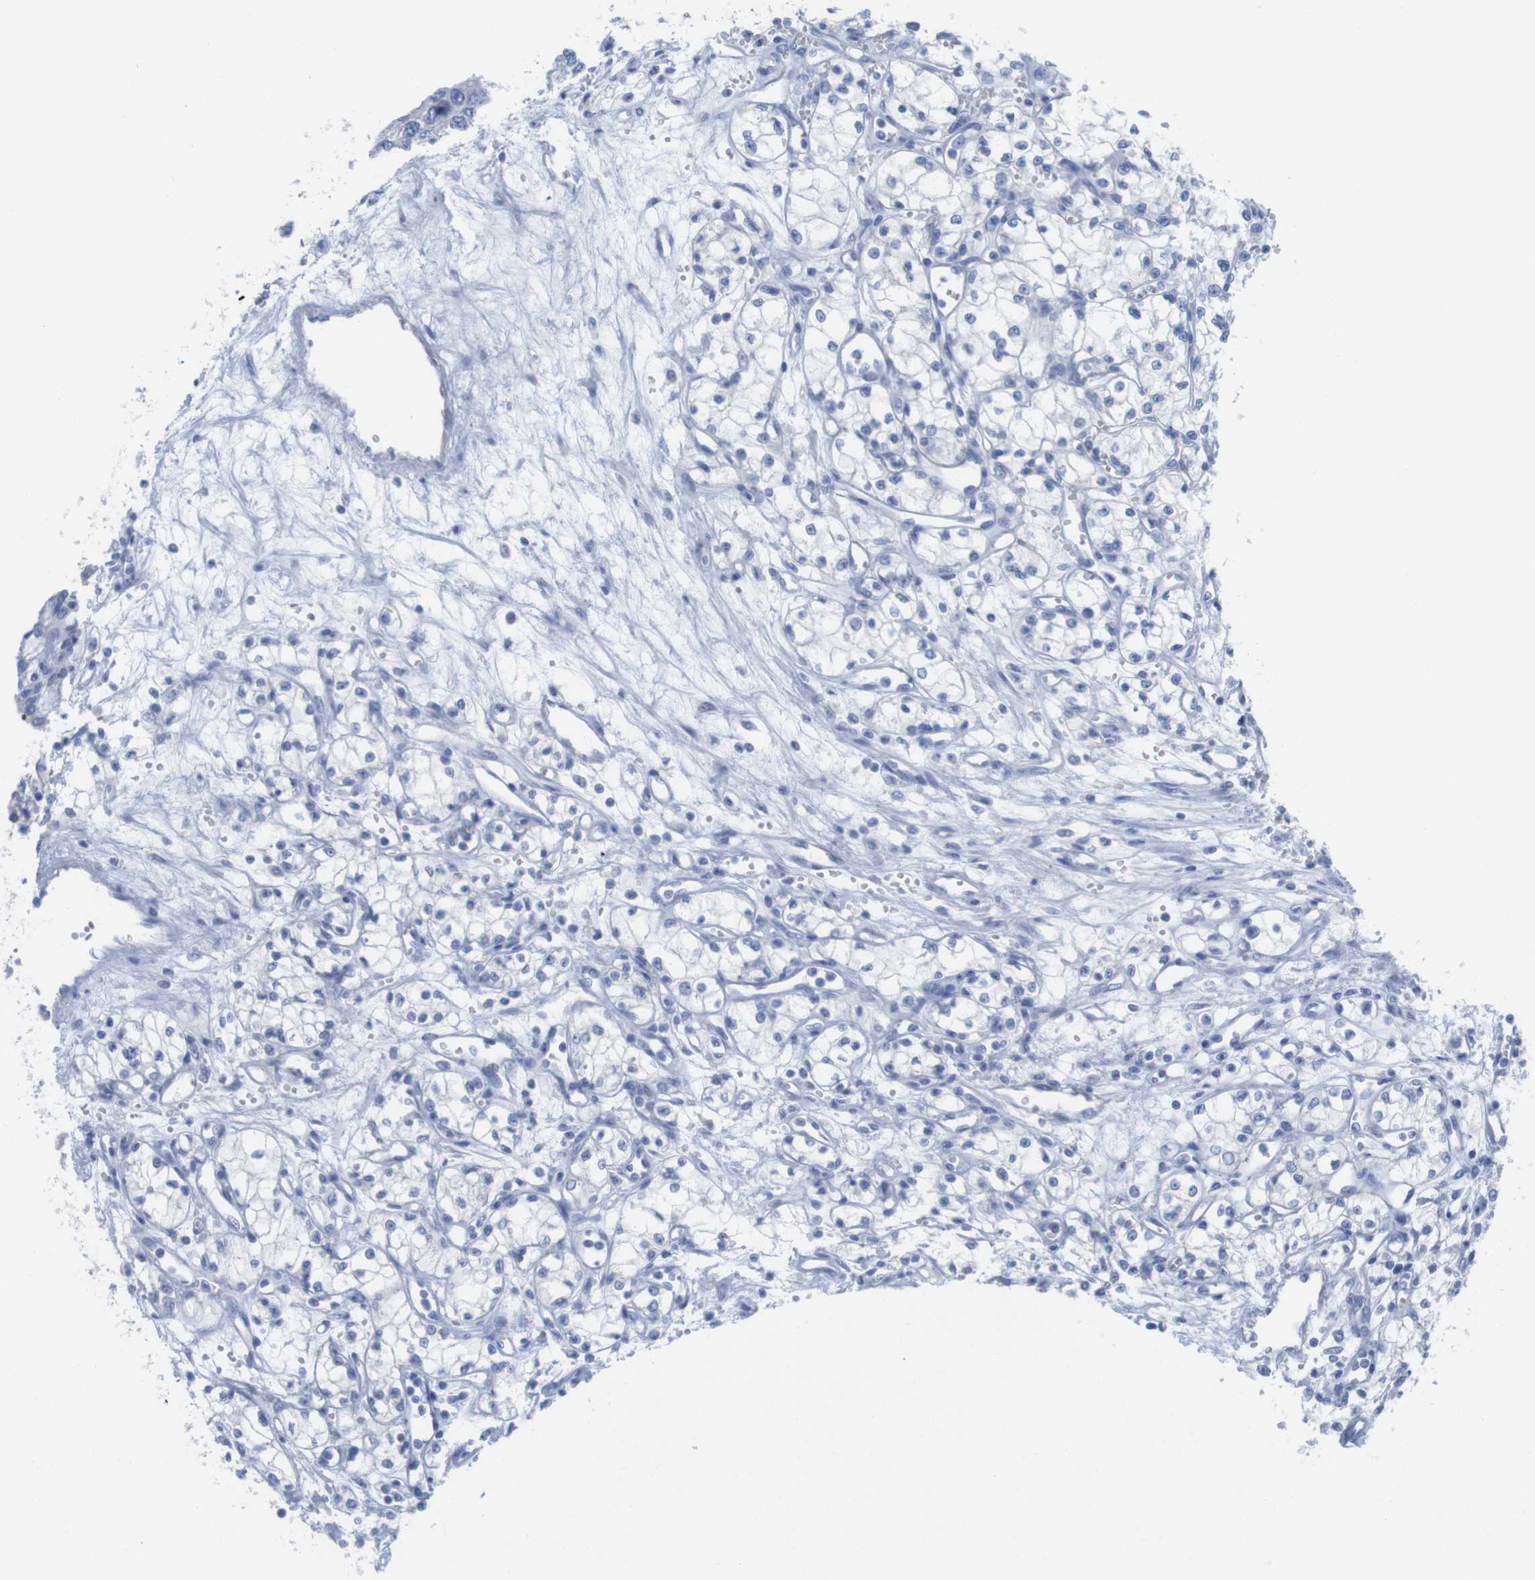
{"staining": {"intensity": "negative", "quantity": "none", "location": "none"}, "tissue": "renal cancer", "cell_type": "Tumor cells", "image_type": "cancer", "snomed": [{"axis": "morphology", "description": "Normal tissue, NOS"}, {"axis": "morphology", "description": "Adenocarcinoma, NOS"}, {"axis": "topography", "description": "Kidney"}], "caption": "Renal cancer (adenocarcinoma) stained for a protein using immunohistochemistry demonstrates no staining tumor cells.", "gene": "PNMA1", "patient": {"sex": "male", "age": 59}}